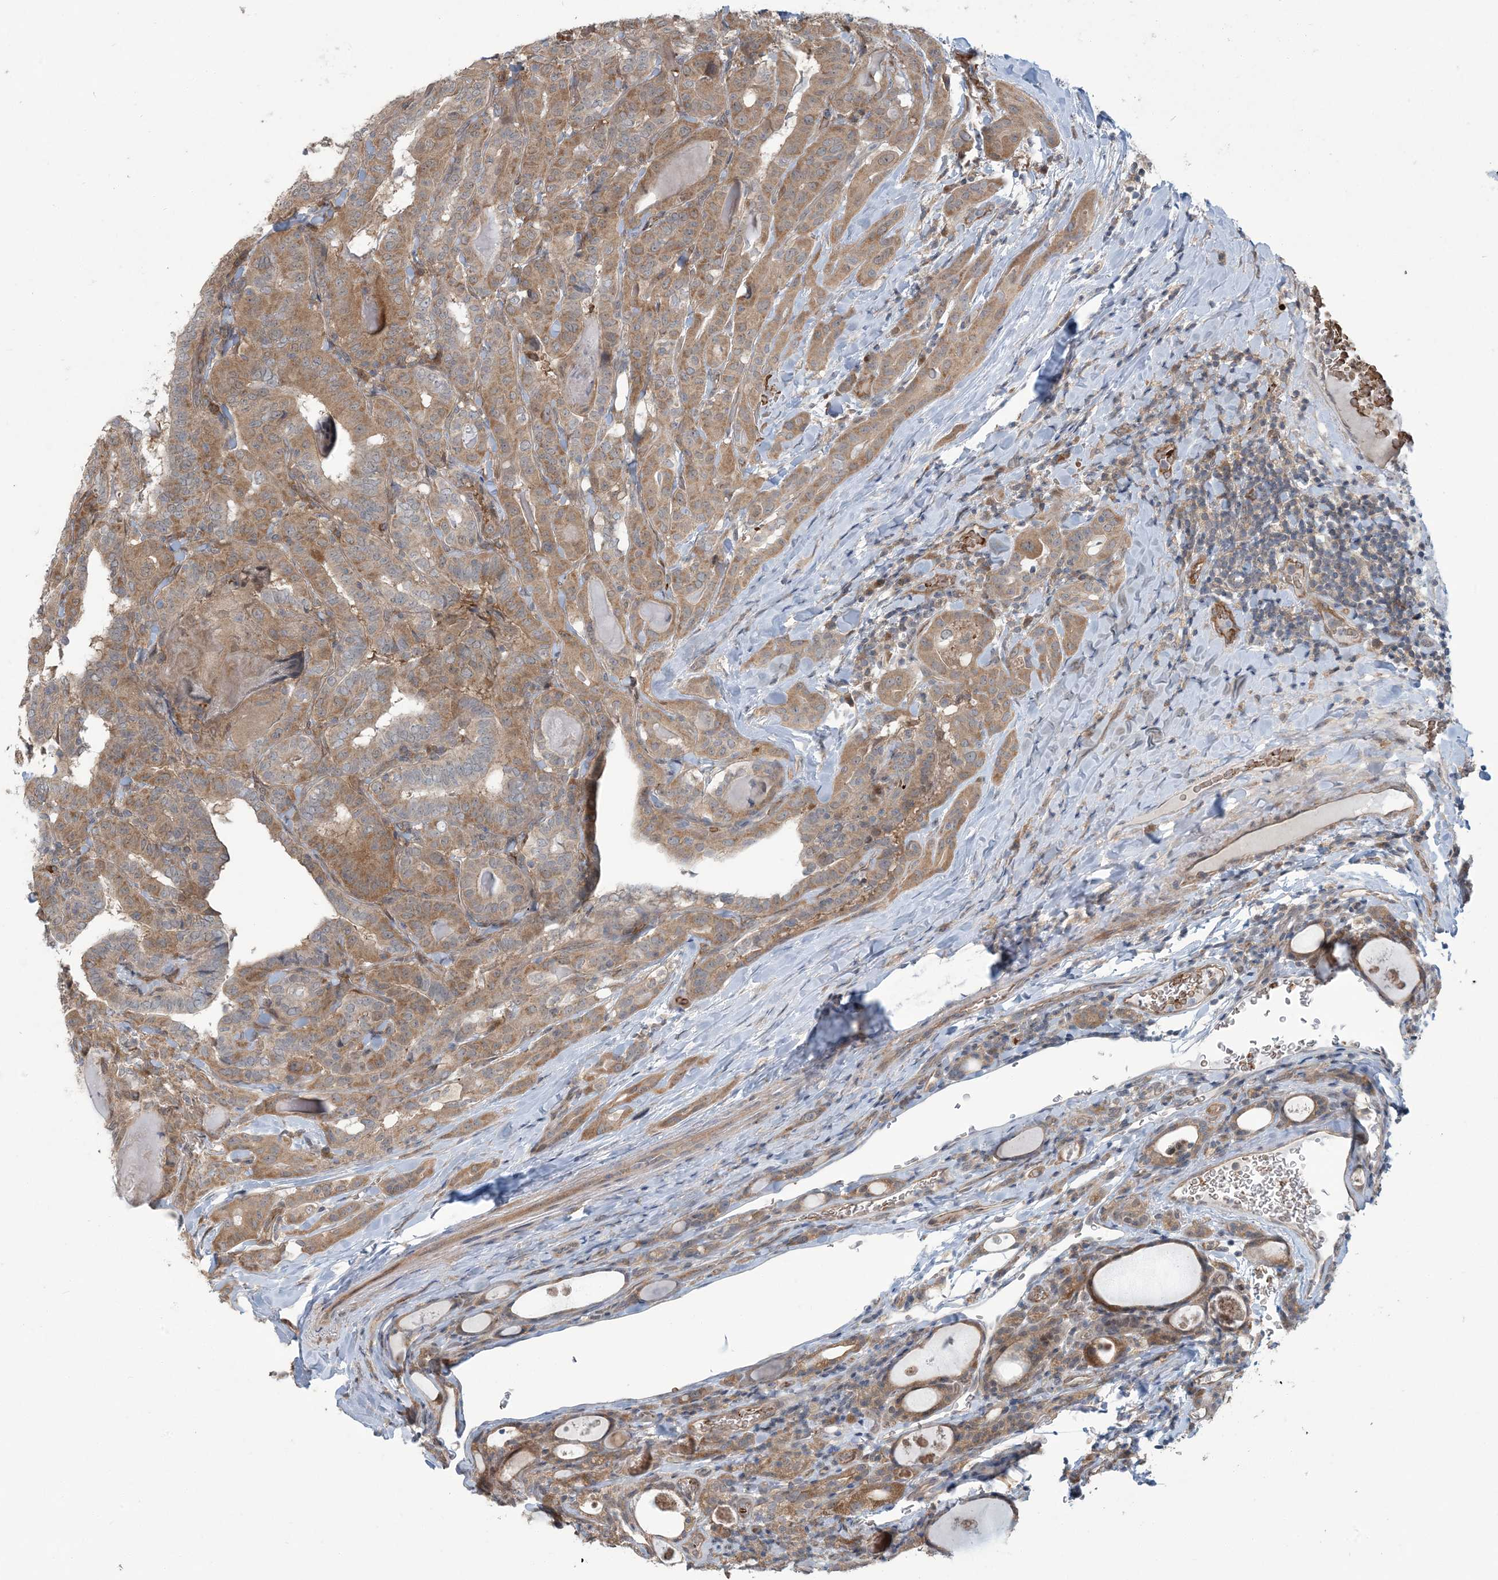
{"staining": {"intensity": "moderate", "quantity": ">75%", "location": "cytoplasmic/membranous"}, "tissue": "thyroid cancer", "cell_type": "Tumor cells", "image_type": "cancer", "snomed": [{"axis": "morphology", "description": "Papillary adenocarcinoma, NOS"}, {"axis": "topography", "description": "Thyroid gland"}], "caption": "Protein expression analysis of thyroid cancer (papillary adenocarcinoma) demonstrates moderate cytoplasmic/membranous positivity in about >75% of tumor cells.", "gene": "ERI2", "patient": {"sex": "female", "age": 72}}